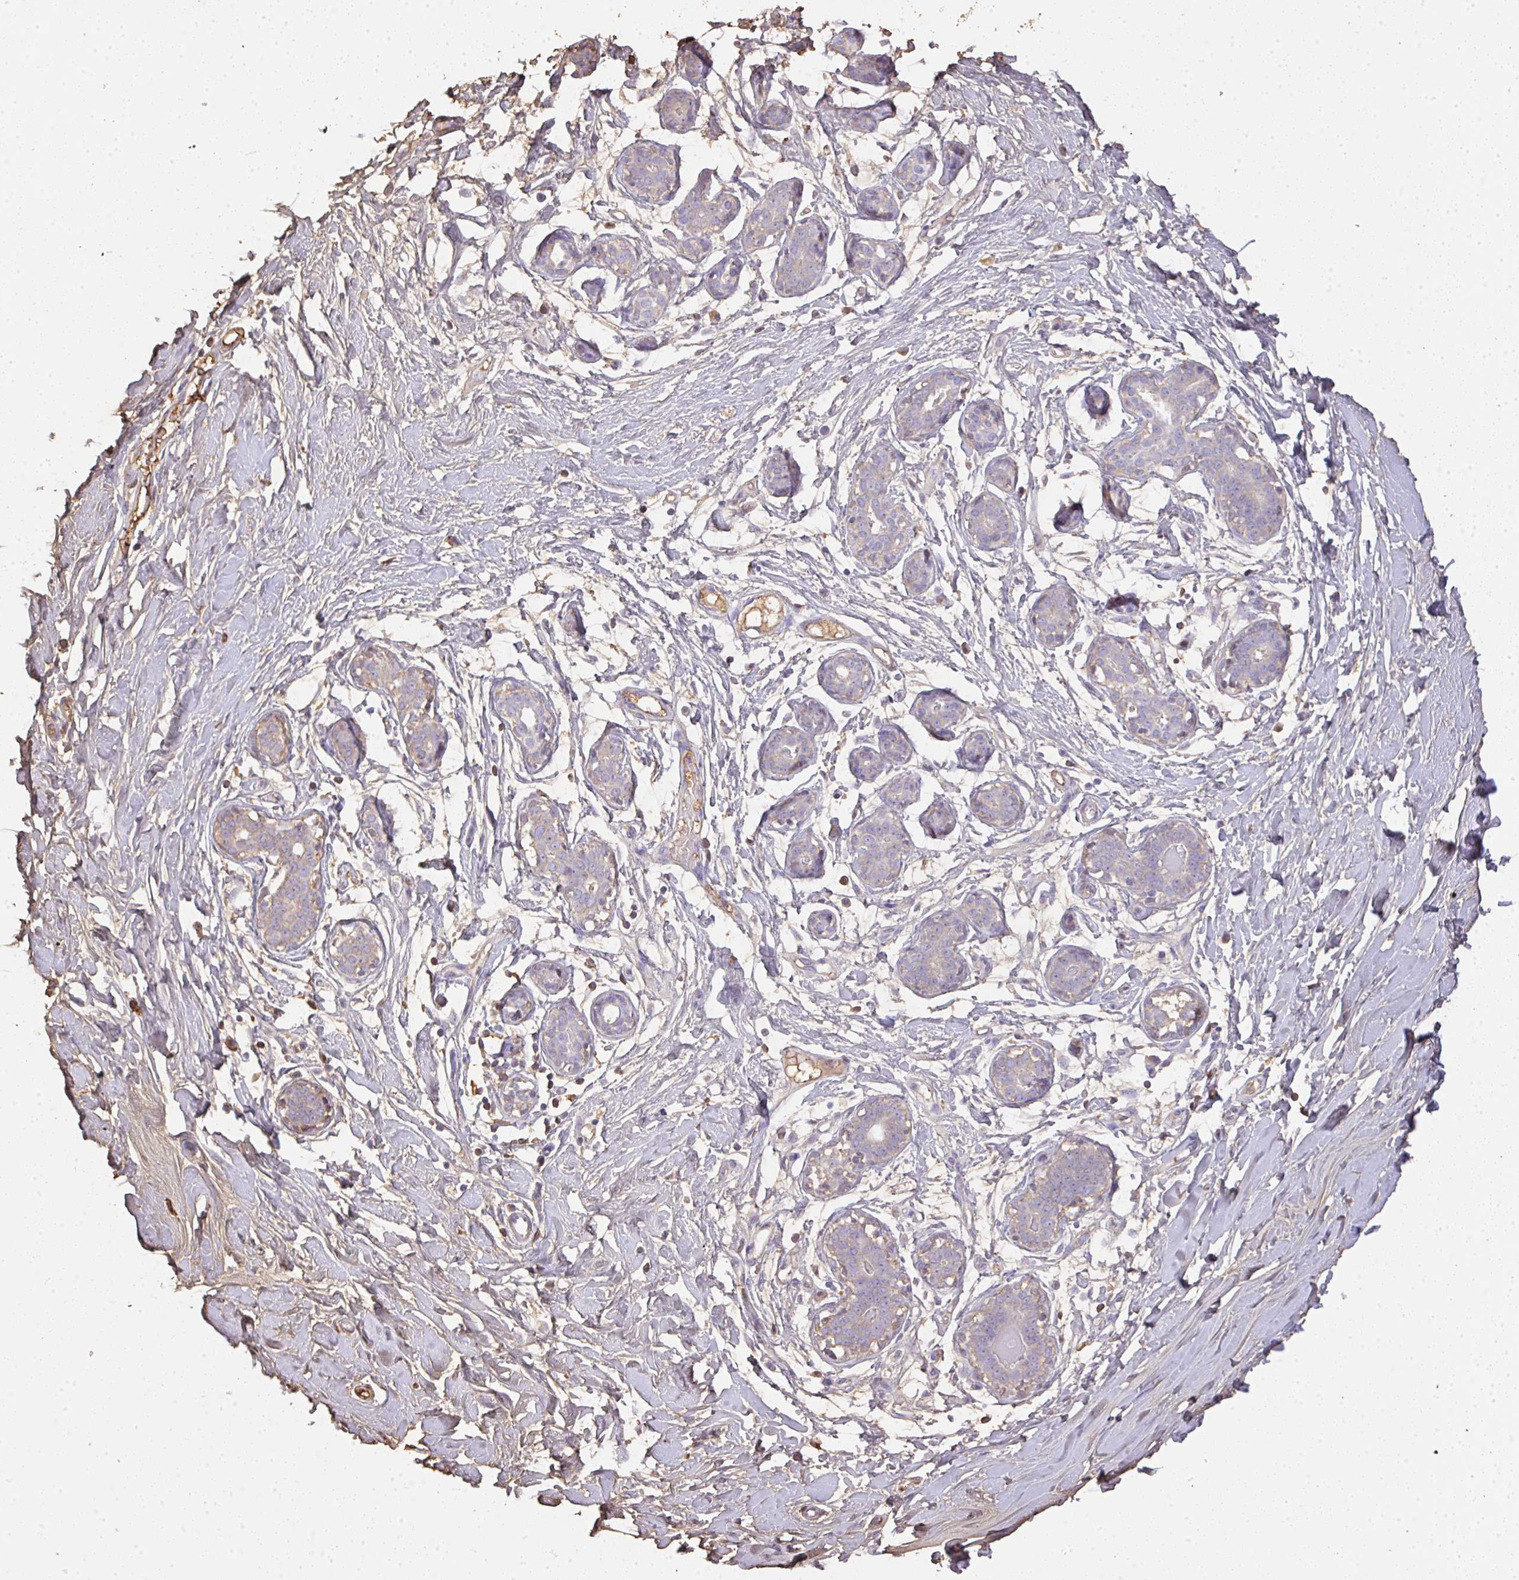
{"staining": {"intensity": "negative", "quantity": "none", "location": "none"}, "tissue": "breast", "cell_type": "Adipocytes", "image_type": "normal", "snomed": [{"axis": "morphology", "description": "Normal tissue, NOS"}, {"axis": "topography", "description": "Breast"}], "caption": "Immunohistochemistry (IHC) image of benign breast stained for a protein (brown), which reveals no positivity in adipocytes. The staining is performed using DAB brown chromogen with nuclei counter-stained in using hematoxylin.", "gene": "SMYD5", "patient": {"sex": "female", "age": 27}}